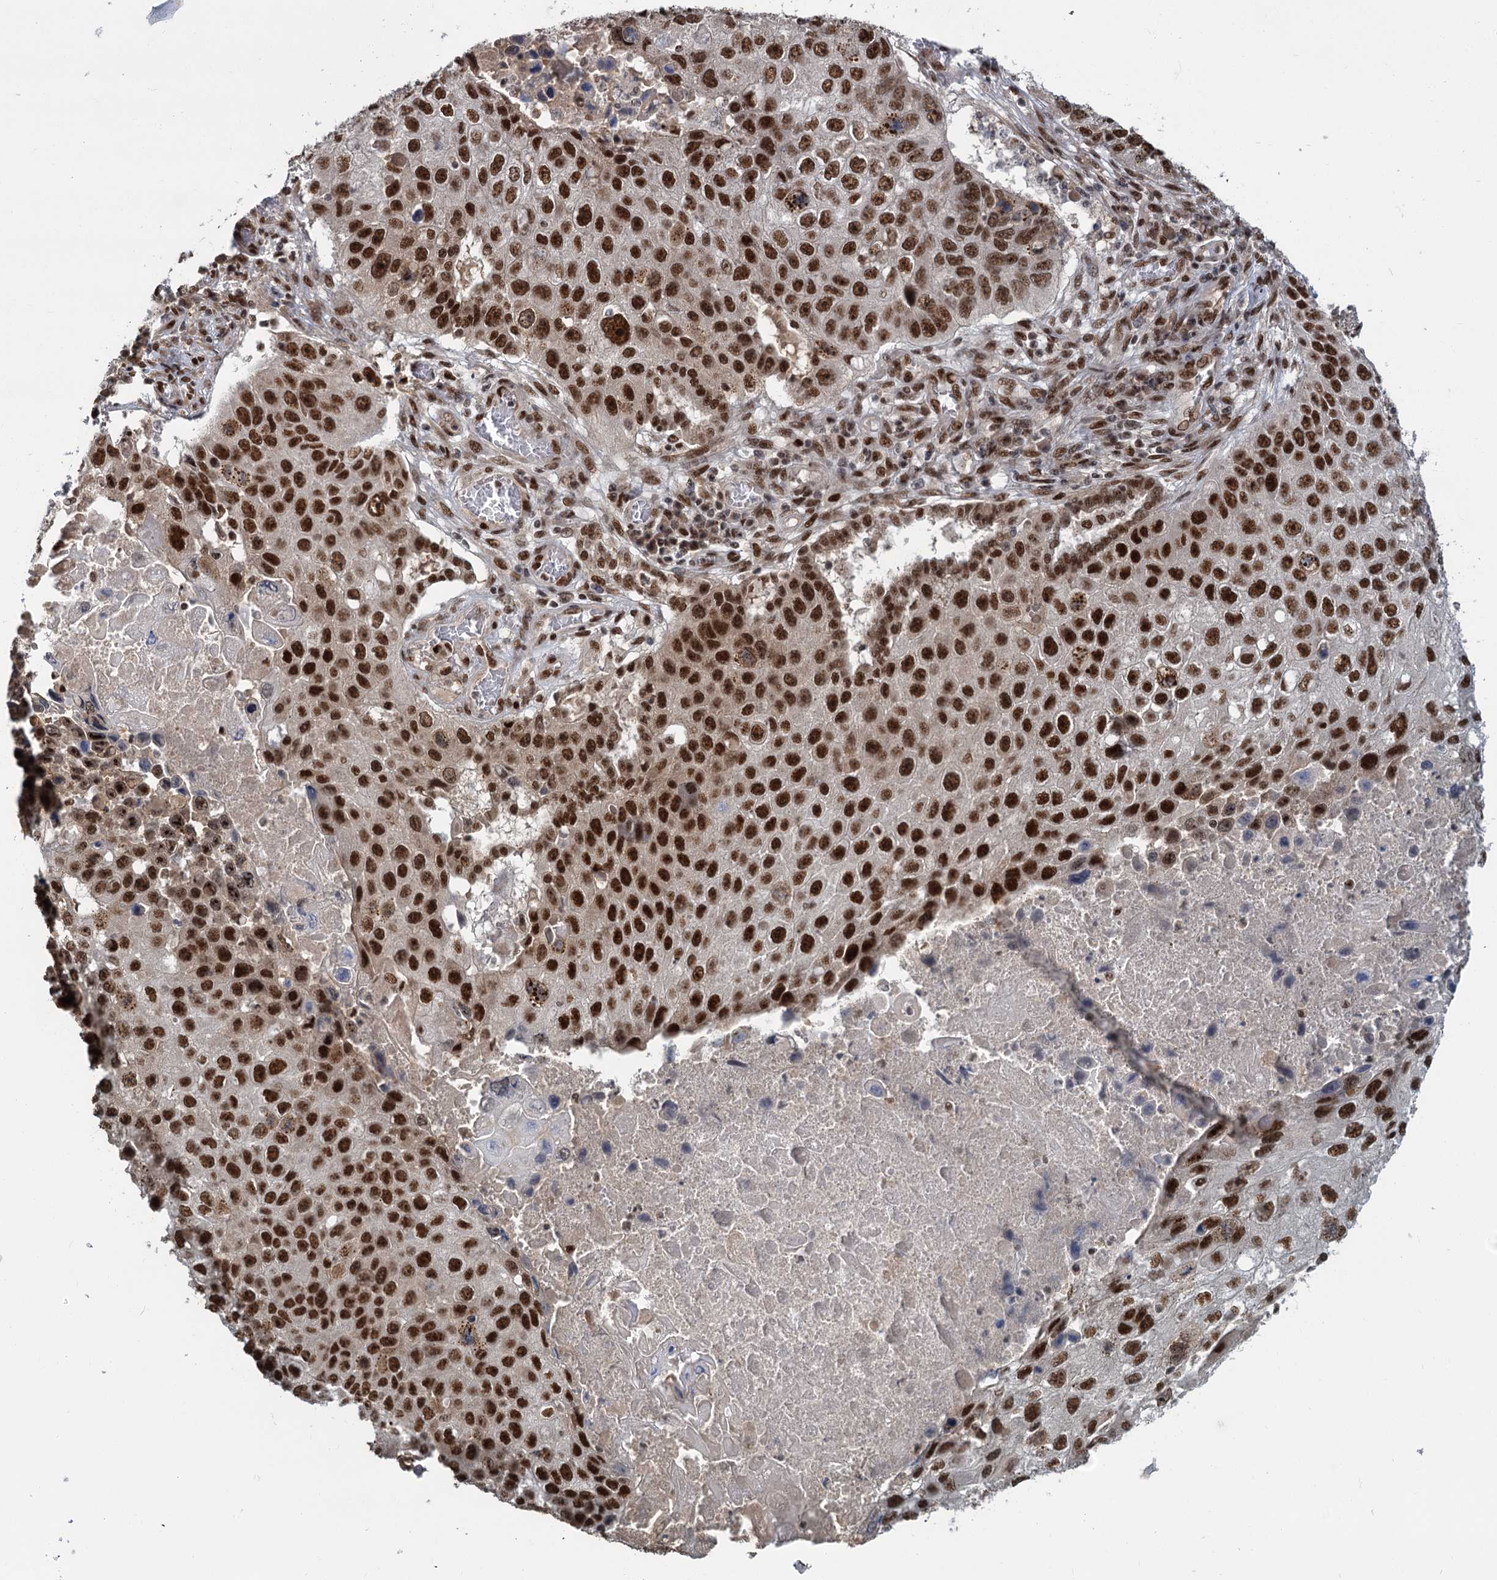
{"staining": {"intensity": "strong", "quantity": ">75%", "location": "nuclear"}, "tissue": "lung cancer", "cell_type": "Tumor cells", "image_type": "cancer", "snomed": [{"axis": "morphology", "description": "Squamous cell carcinoma, NOS"}, {"axis": "topography", "description": "Lung"}], "caption": "This is an image of IHC staining of lung cancer, which shows strong expression in the nuclear of tumor cells.", "gene": "WBP4", "patient": {"sex": "male", "age": 61}}